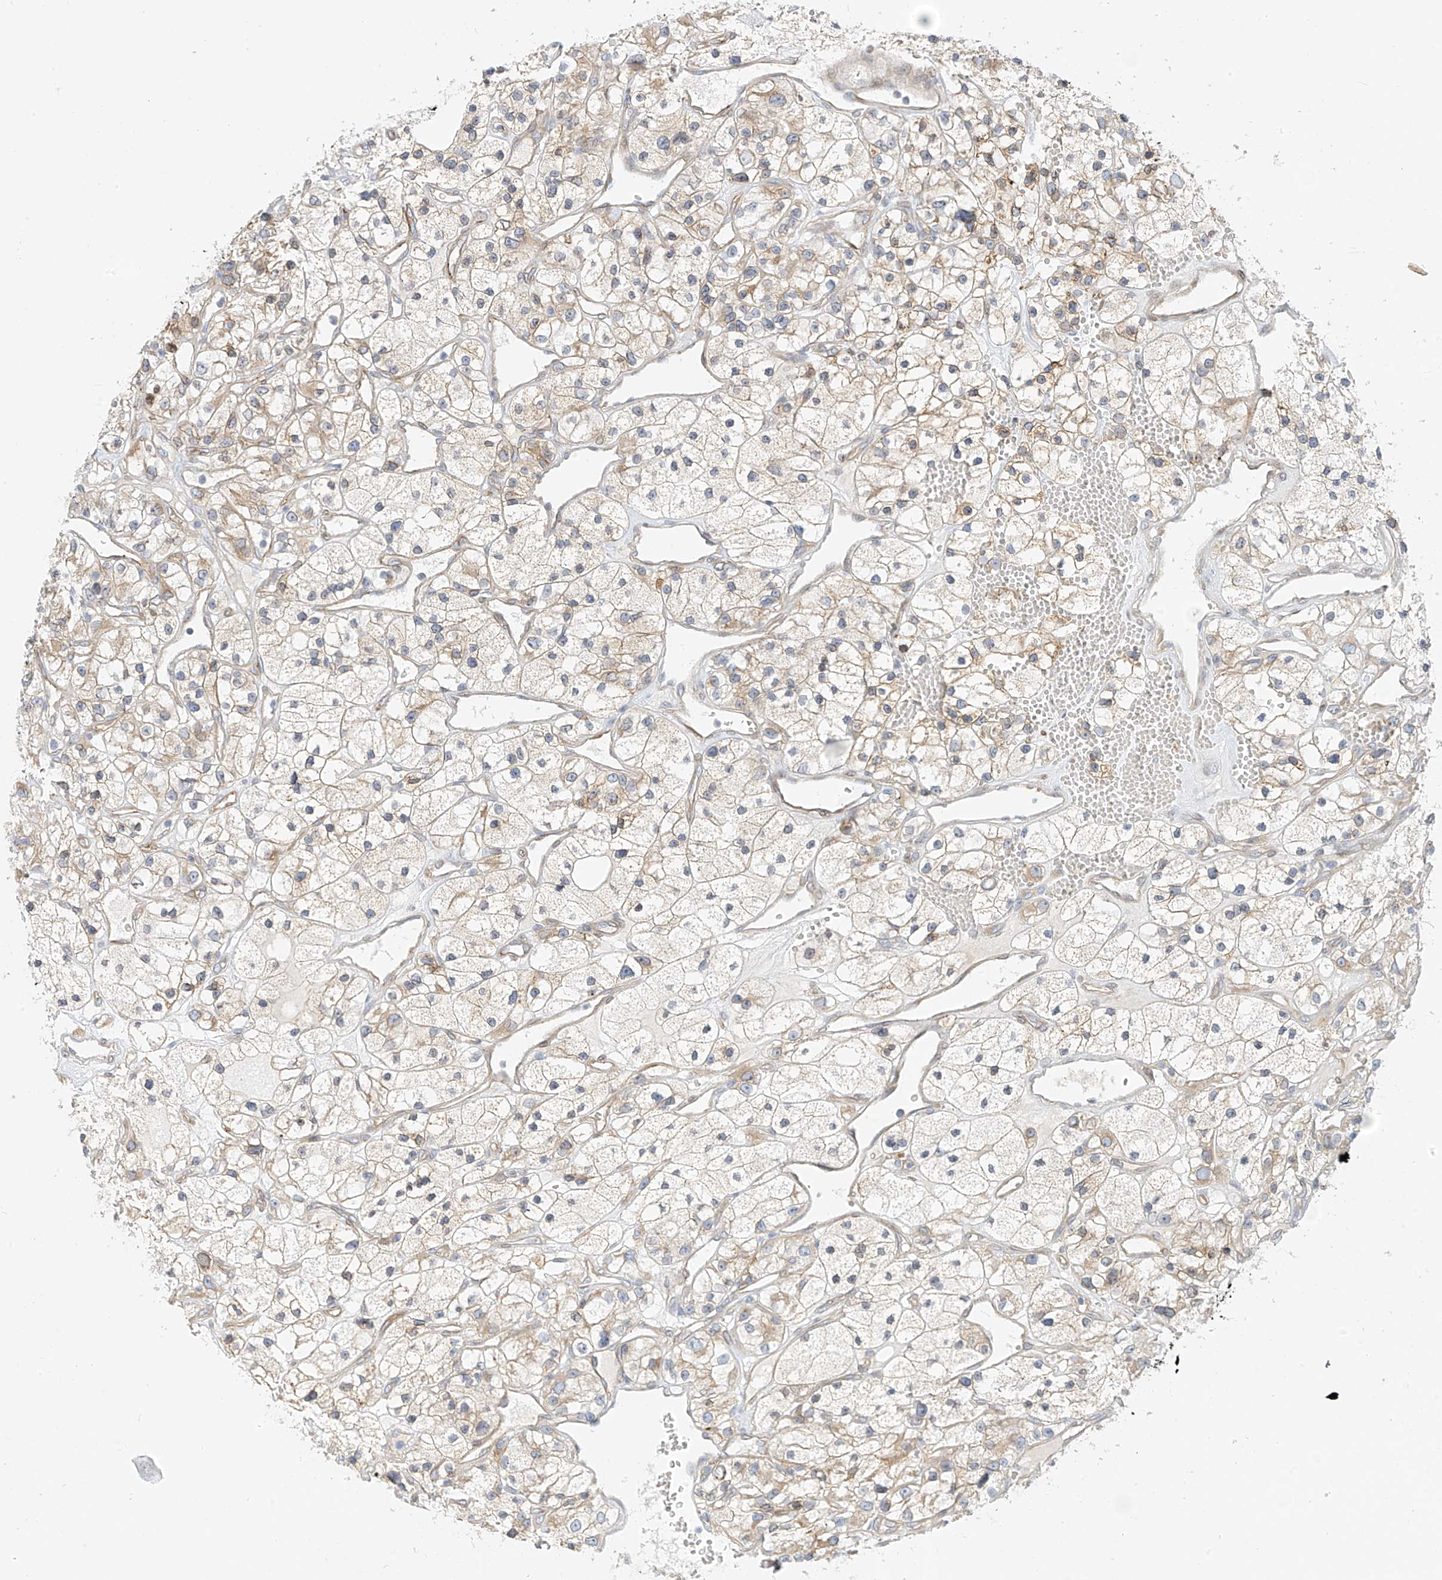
{"staining": {"intensity": "weak", "quantity": "25%-75%", "location": "cytoplasmic/membranous"}, "tissue": "renal cancer", "cell_type": "Tumor cells", "image_type": "cancer", "snomed": [{"axis": "morphology", "description": "Adenocarcinoma, NOS"}, {"axis": "topography", "description": "Kidney"}], "caption": "Renal cancer stained for a protein exhibits weak cytoplasmic/membranous positivity in tumor cells. The staining was performed using DAB (3,3'-diaminobenzidine) to visualize the protein expression in brown, while the nuclei were stained in blue with hematoxylin (Magnification: 20x).", "gene": "PCYOX1", "patient": {"sex": "female", "age": 57}}